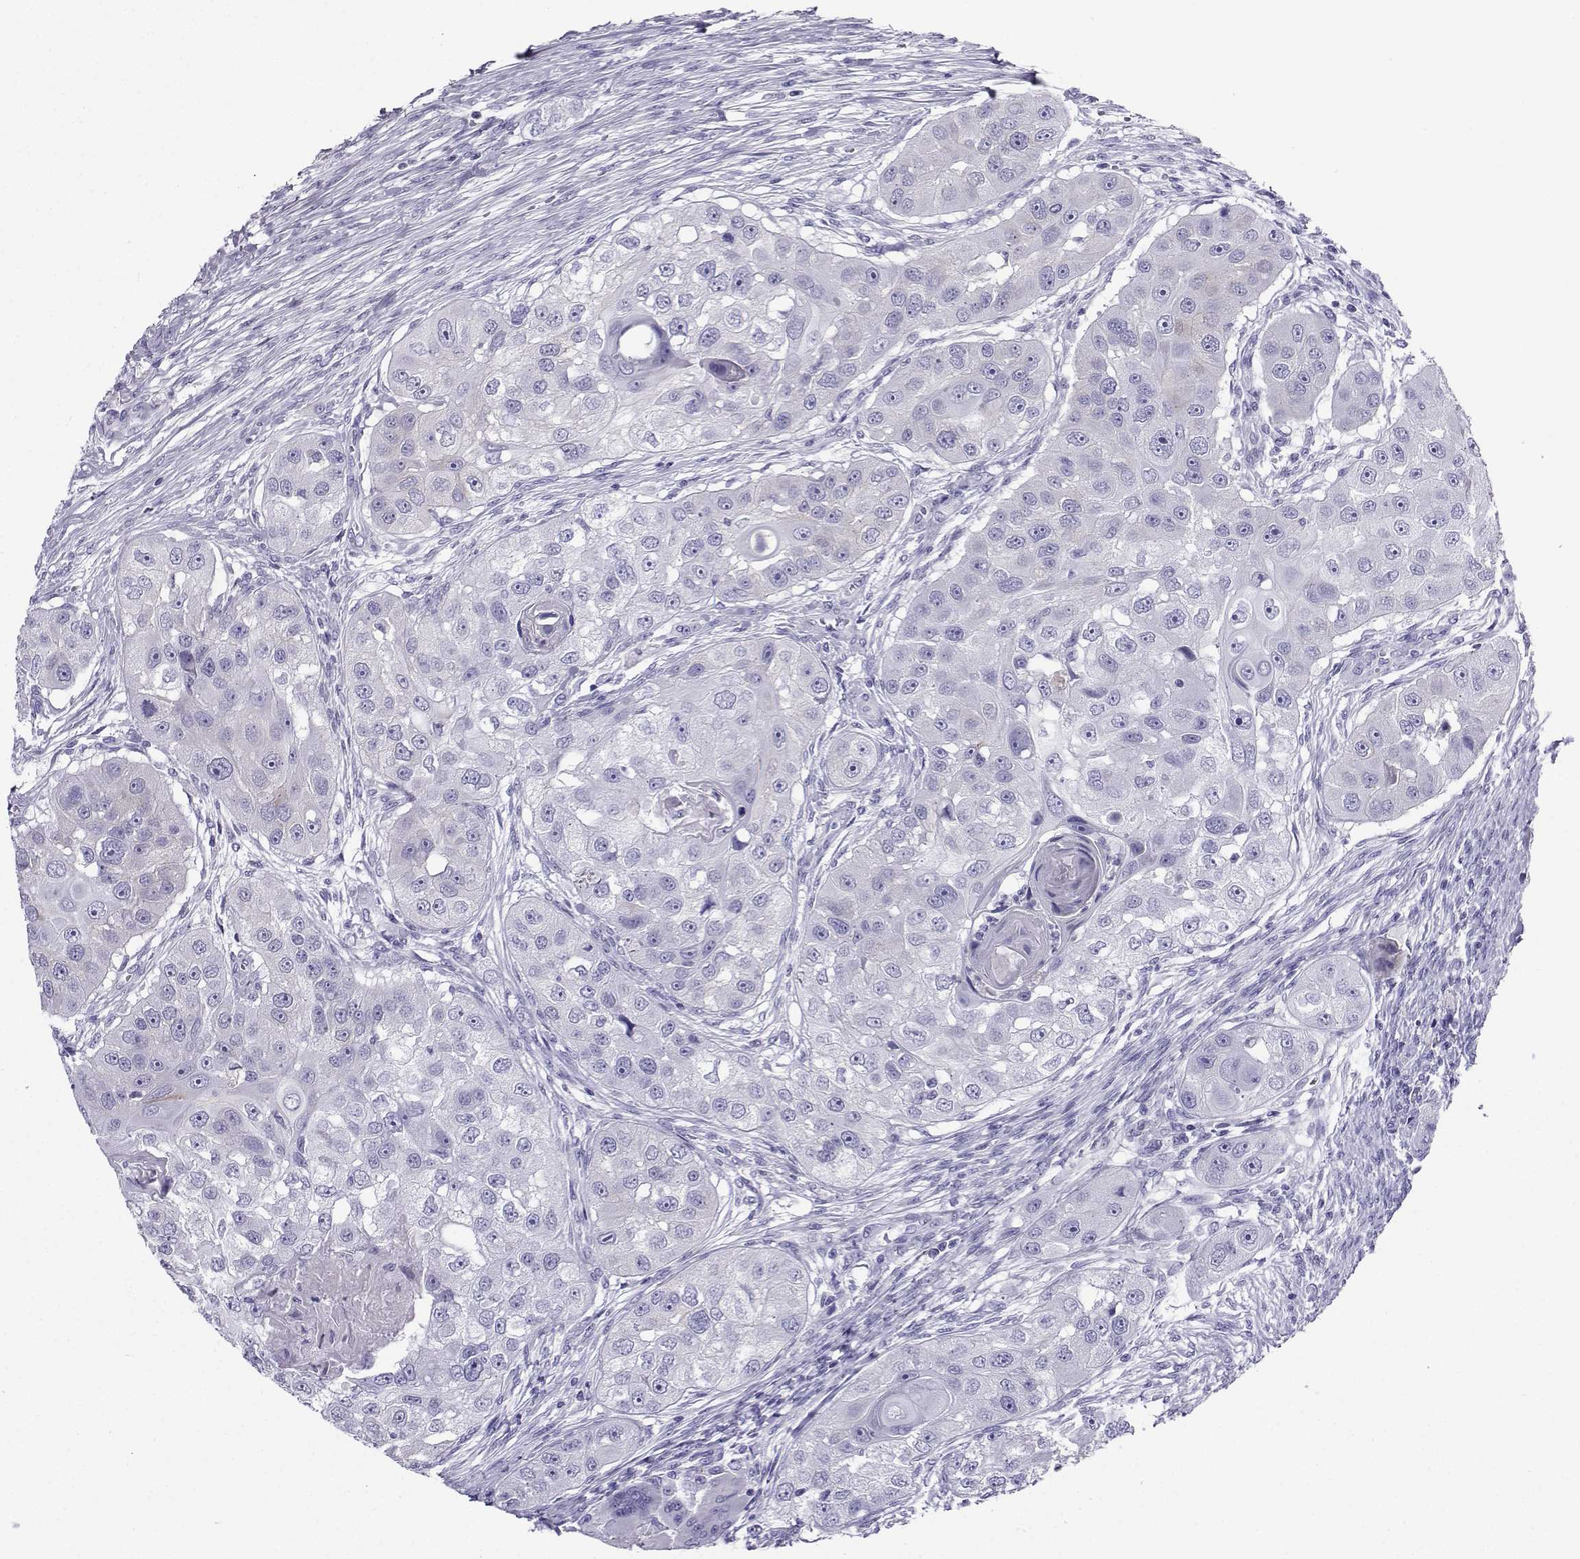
{"staining": {"intensity": "negative", "quantity": "none", "location": "none"}, "tissue": "head and neck cancer", "cell_type": "Tumor cells", "image_type": "cancer", "snomed": [{"axis": "morphology", "description": "Squamous cell carcinoma, NOS"}, {"axis": "topography", "description": "Head-Neck"}], "caption": "The immunohistochemistry histopathology image has no significant staining in tumor cells of squamous cell carcinoma (head and neck) tissue.", "gene": "CD109", "patient": {"sex": "male", "age": 51}}